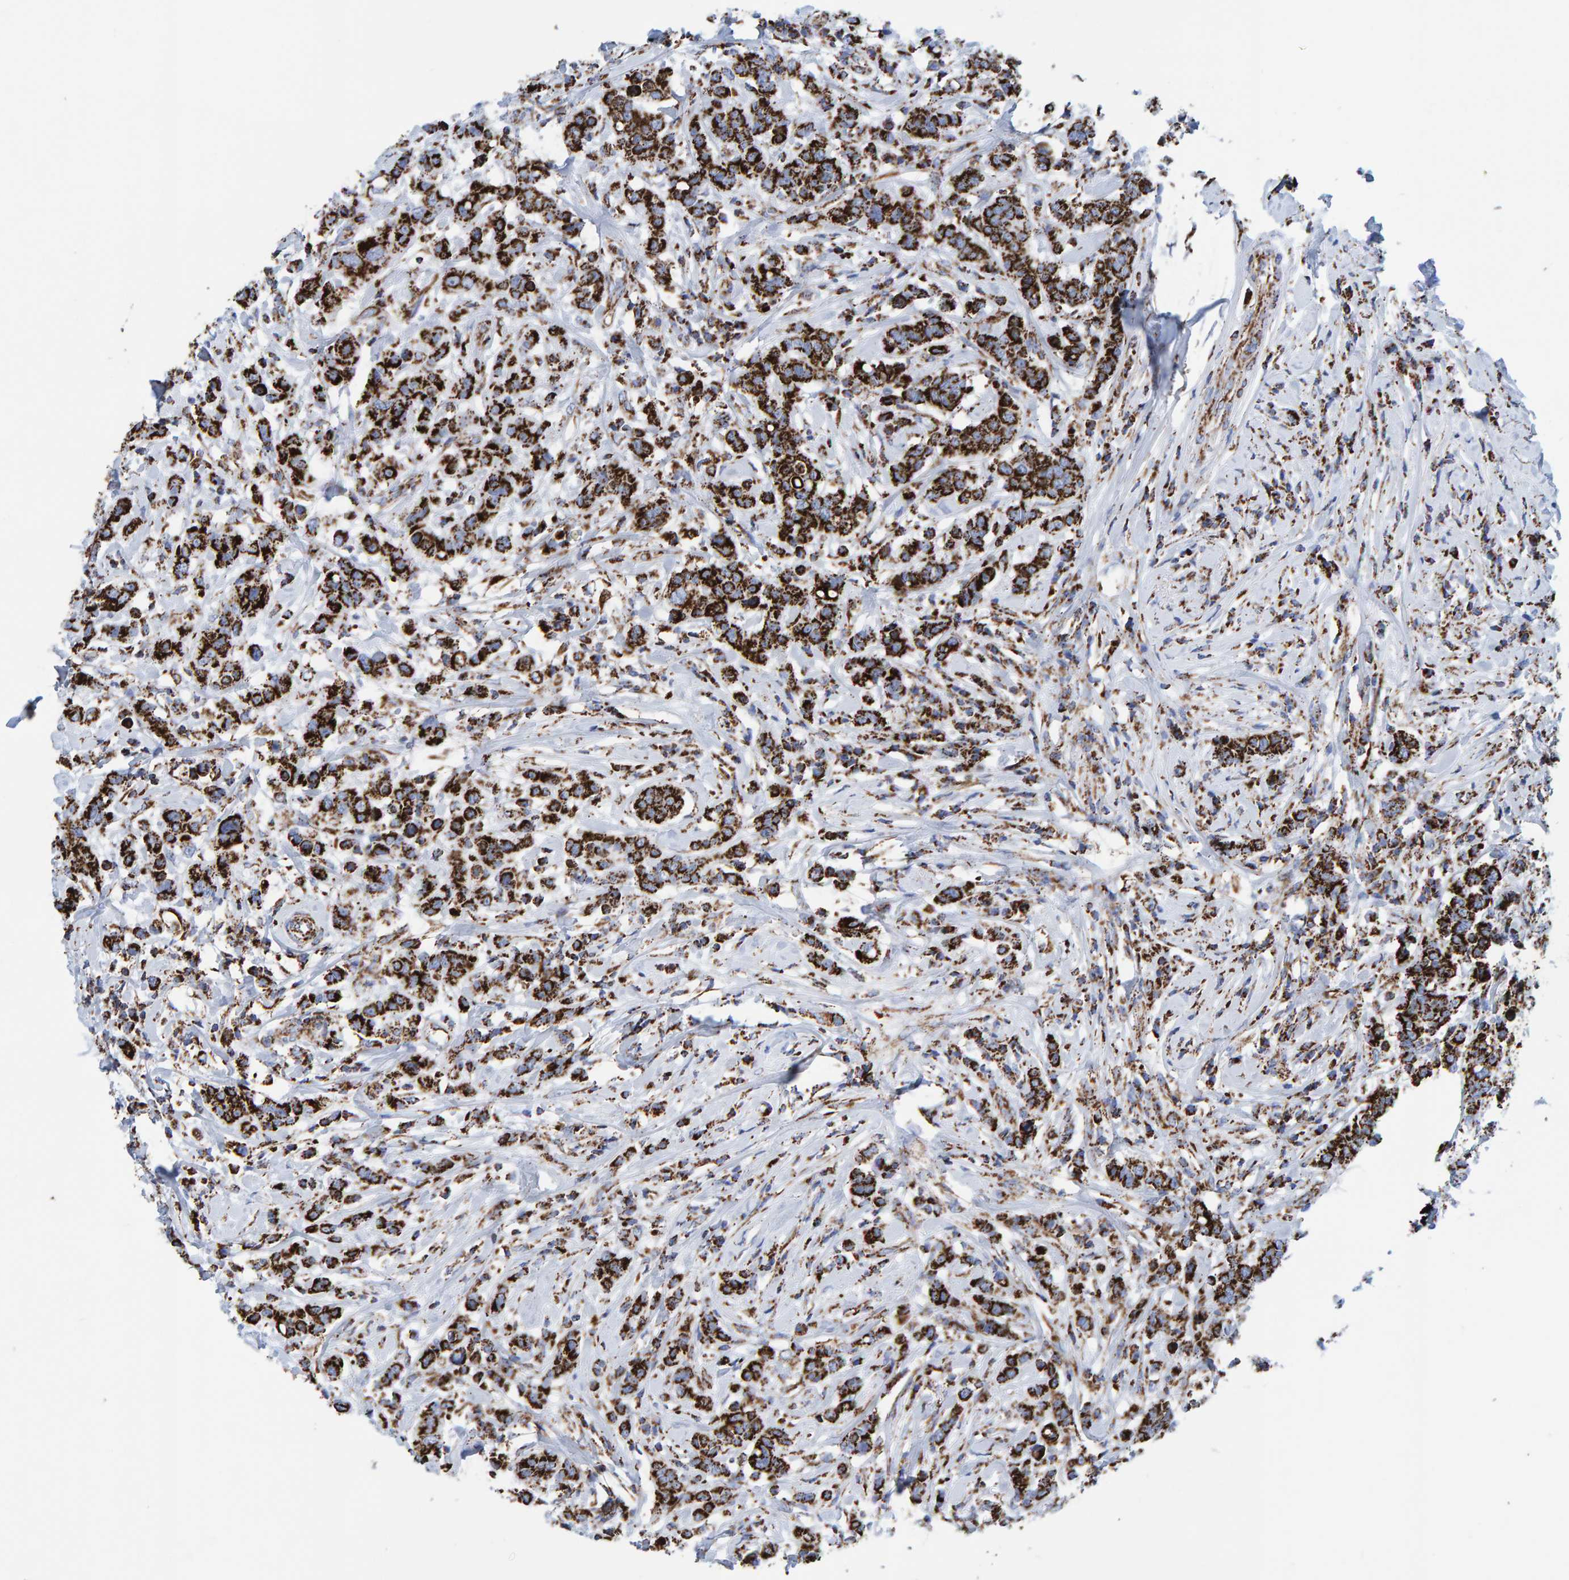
{"staining": {"intensity": "strong", "quantity": ">75%", "location": "cytoplasmic/membranous"}, "tissue": "breast cancer", "cell_type": "Tumor cells", "image_type": "cancer", "snomed": [{"axis": "morphology", "description": "Duct carcinoma"}, {"axis": "topography", "description": "Breast"}], "caption": "Tumor cells reveal high levels of strong cytoplasmic/membranous expression in approximately >75% of cells in human intraductal carcinoma (breast).", "gene": "ENSG00000262660", "patient": {"sex": "female", "age": 27}}